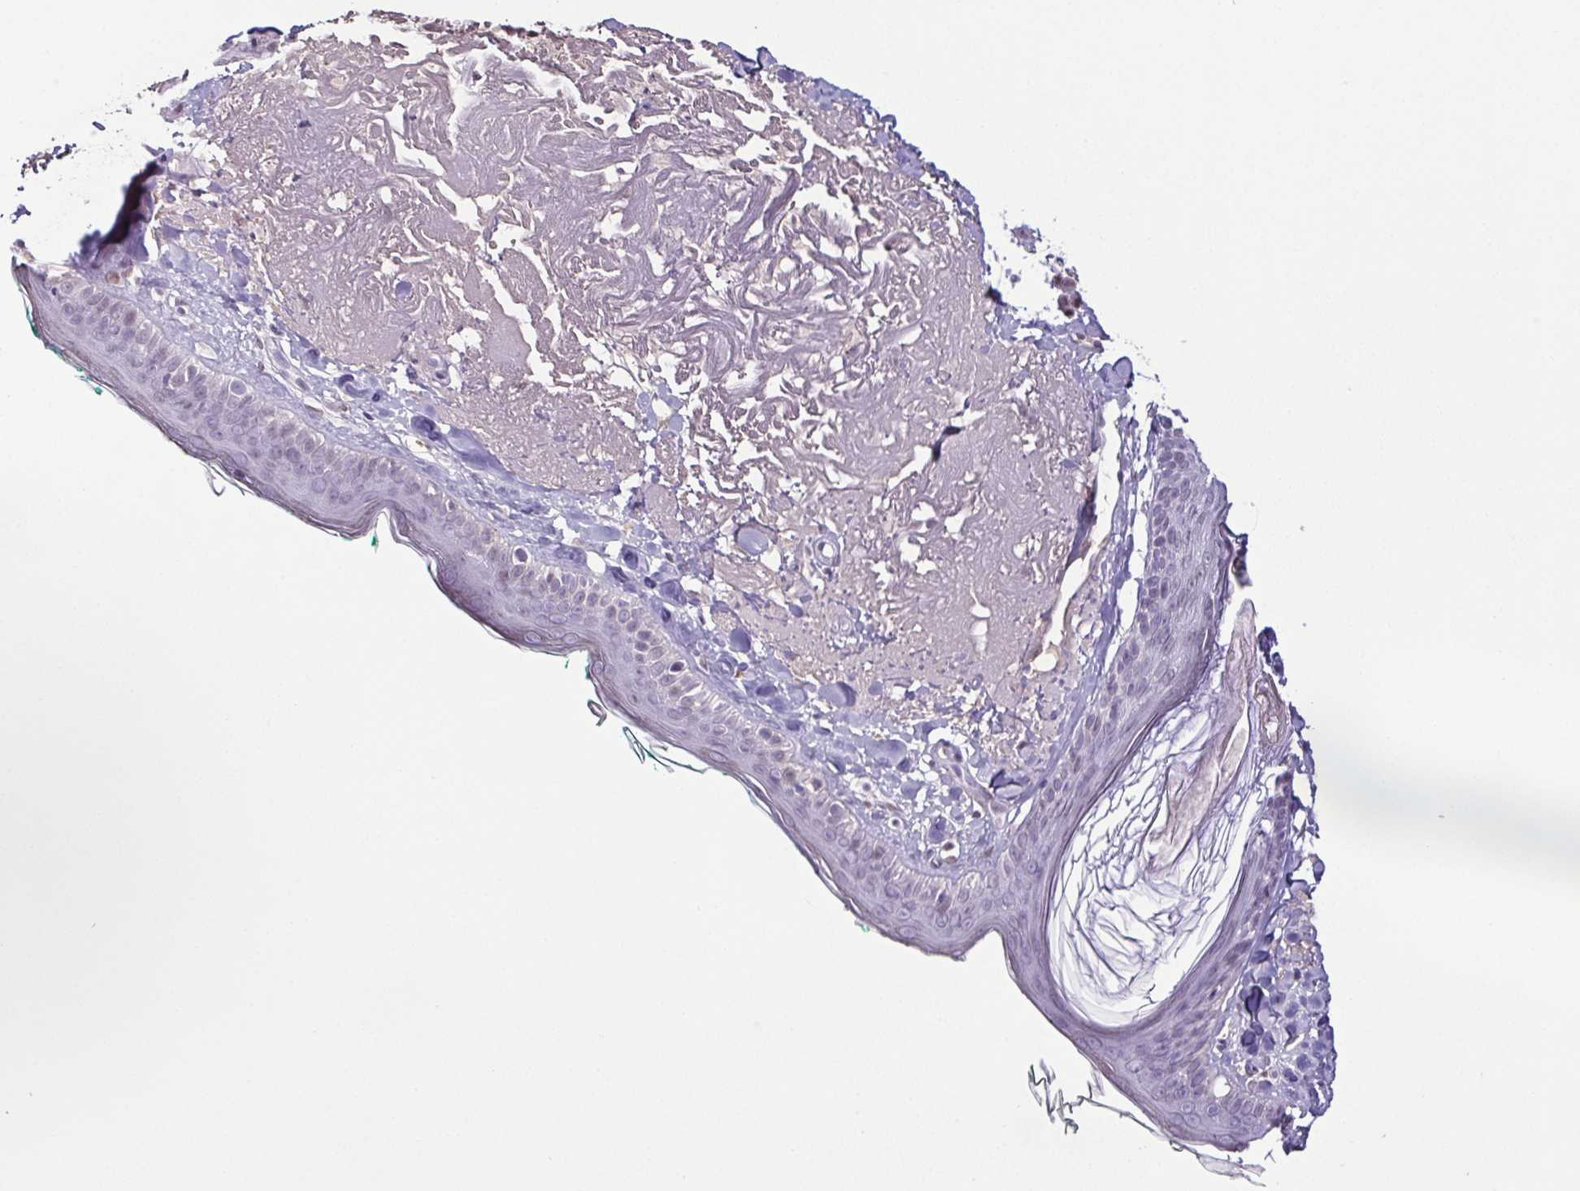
{"staining": {"intensity": "negative", "quantity": "none", "location": "none"}, "tissue": "skin", "cell_type": "Fibroblasts", "image_type": "normal", "snomed": [{"axis": "morphology", "description": "Normal tissue, NOS"}, {"axis": "topography", "description": "Skin"}], "caption": "Skin was stained to show a protein in brown. There is no significant expression in fibroblasts. (Brightfield microscopy of DAB immunohistochemistry (IHC) at high magnification).", "gene": "TCF3", "patient": {"sex": "male", "age": 73}}